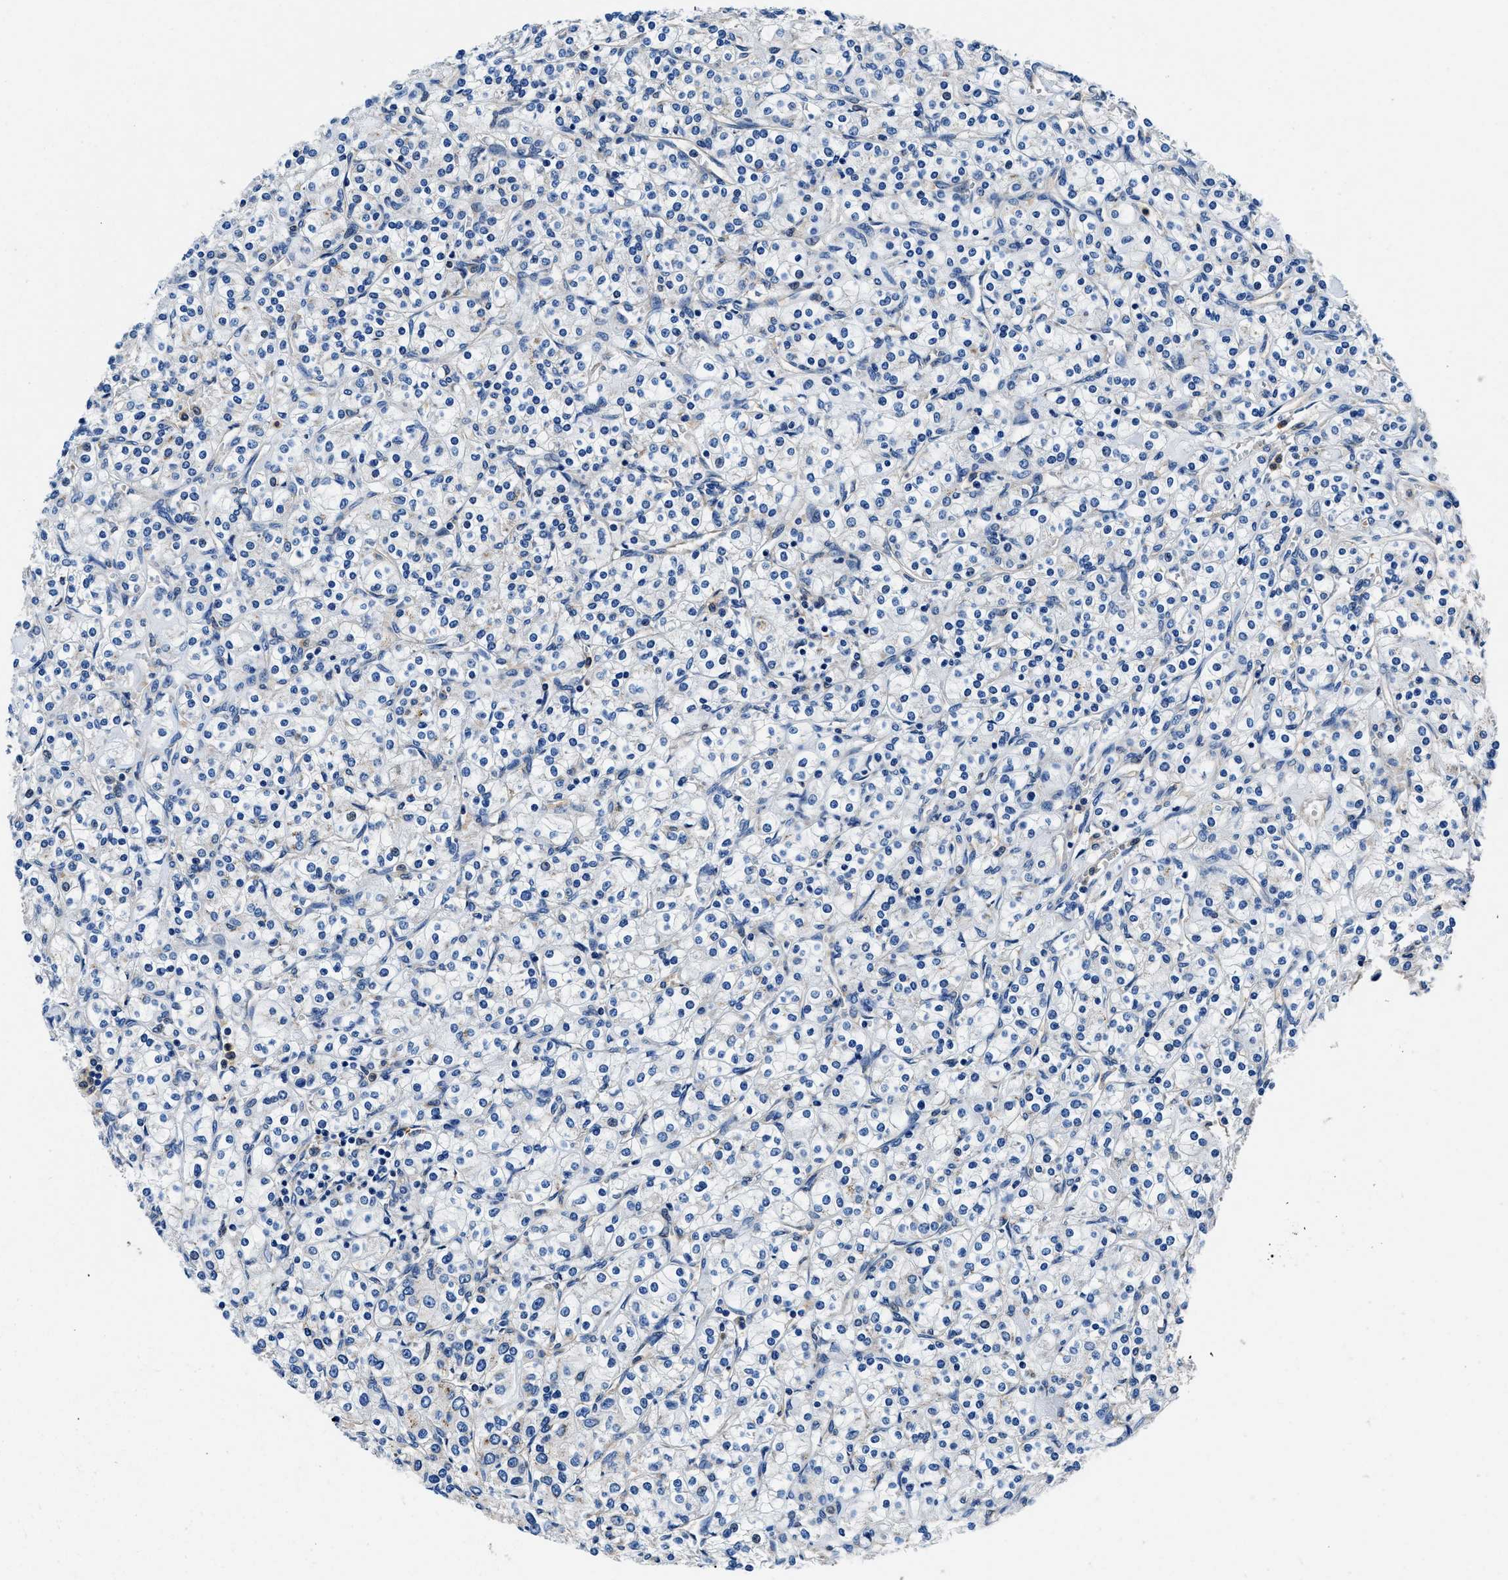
{"staining": {"intensity": "negative", "quantity": "none", "location": "none"}, "tissue": "renal cancer", "cell_type": "Tumor cells", "image_type": "cancer", "snomed": [{"axis": "morphology", "description": "Adenocarcinoma, NOS"}, {"axis": "topography", "description": "Kidney"}], "caption": "Renal cancer was stained to show a protein in brown. There is no significant positivity in tumor cells. (Stains: DAB immunohistochemistry (IHC) with hematoxylin counter stain, Microscopy: brightfield microscopy at high magnification).", "gene": "NEU1", "patient": {"sex": "male", "age": 77}}